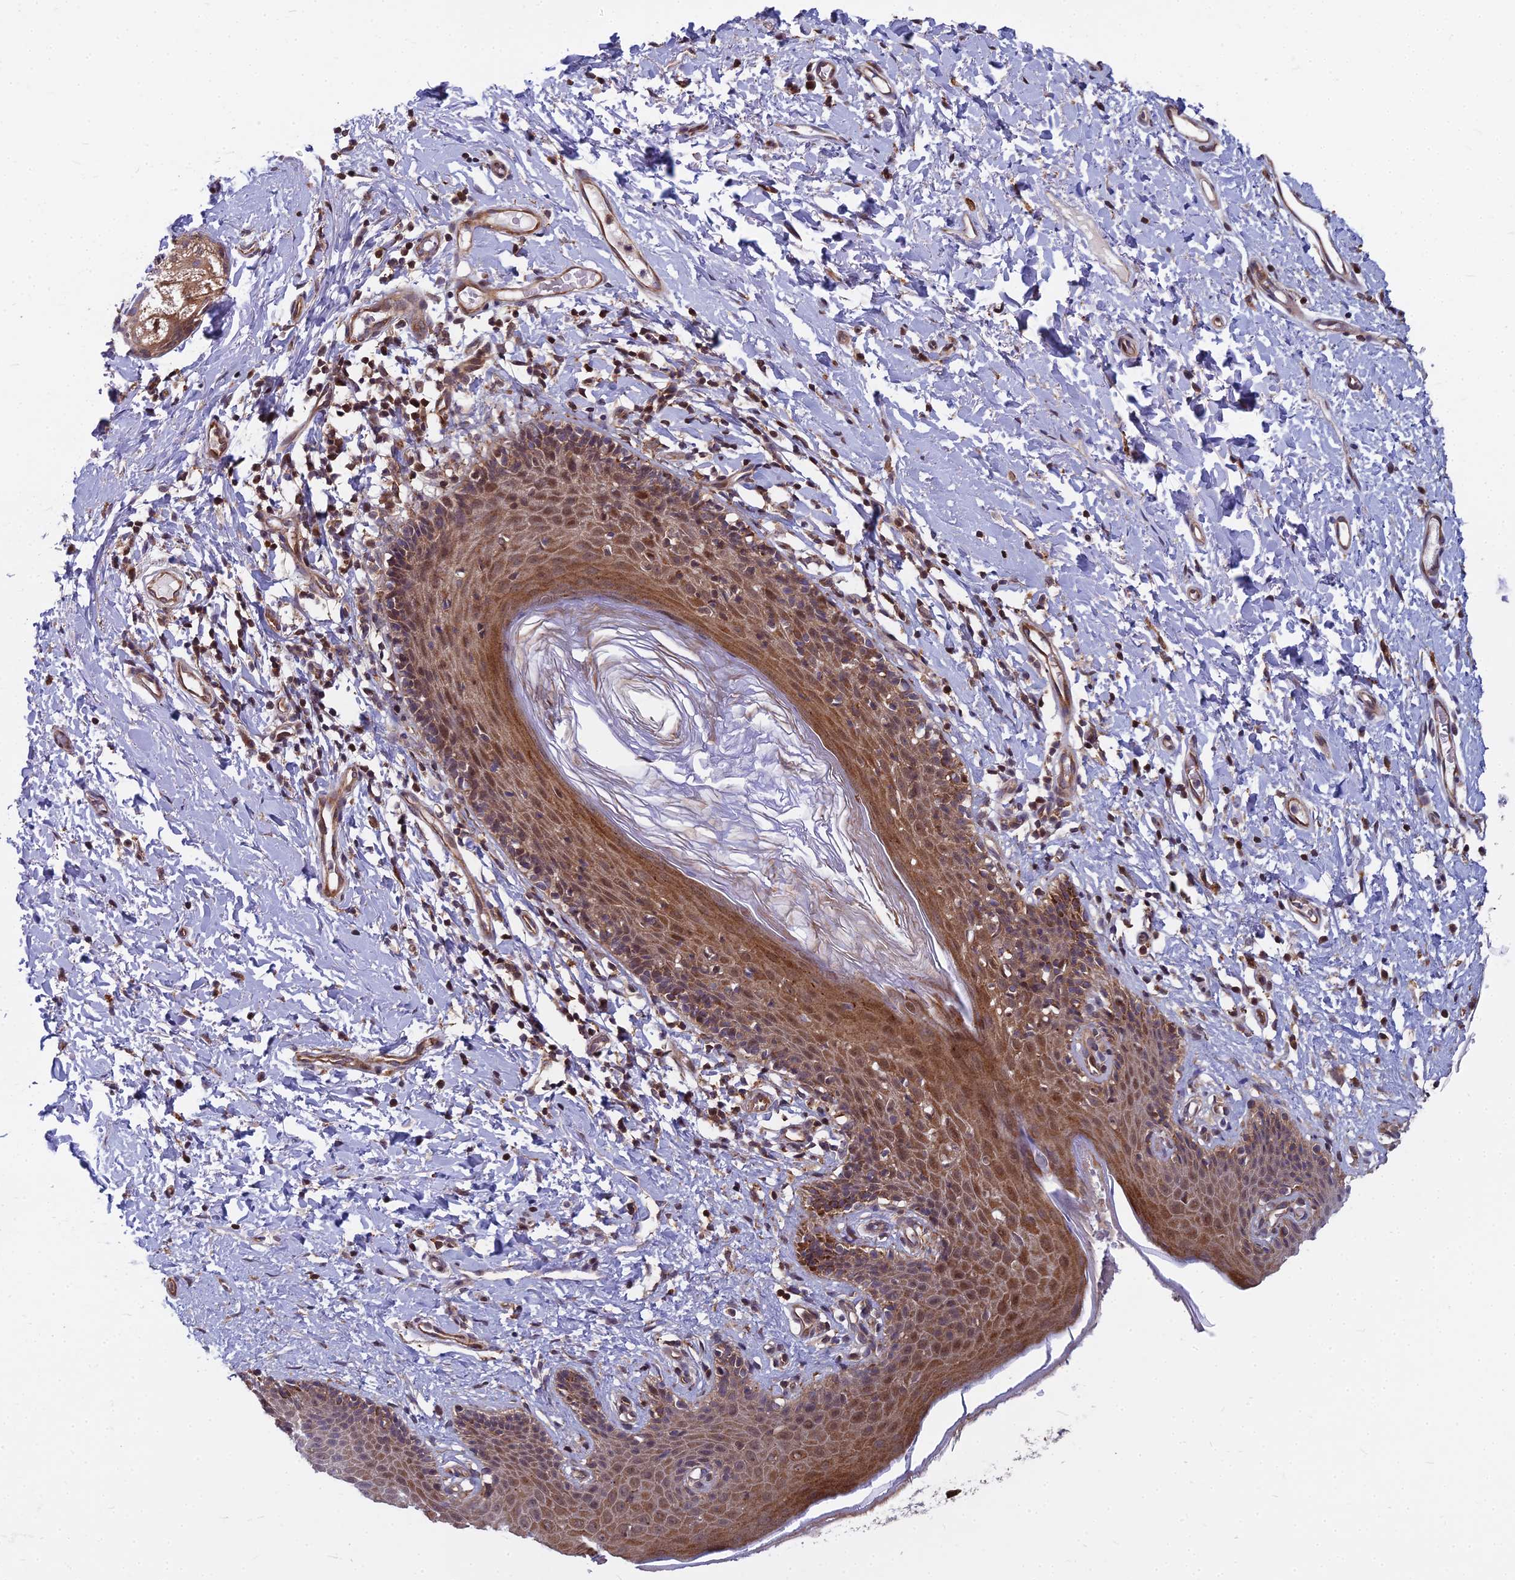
{"staining": {"intensity": "moderate", "quantity": ">75%", "location": "cytoplasmic/membranous,nuclear"}, "tissue": "skin", "cell_type": "Epidermal cells", "image_type": "normal", "snomed": [{"axis": "morphology", "description": "Normal tissue, NOS"}, {"axis": "topography", "description": "Vulva"}], "caption": "A brown stain labels moderate cytoplasmic/membranous,nuclear positivity of a protein in epidermal cells of benign human skin. Using DAB (brown) and hematoxylin (blue) stains, captured at high magnification using brightfield microscopy.", "gene": "COMMD2", "patient": {"sex": "female", "age": 66}}